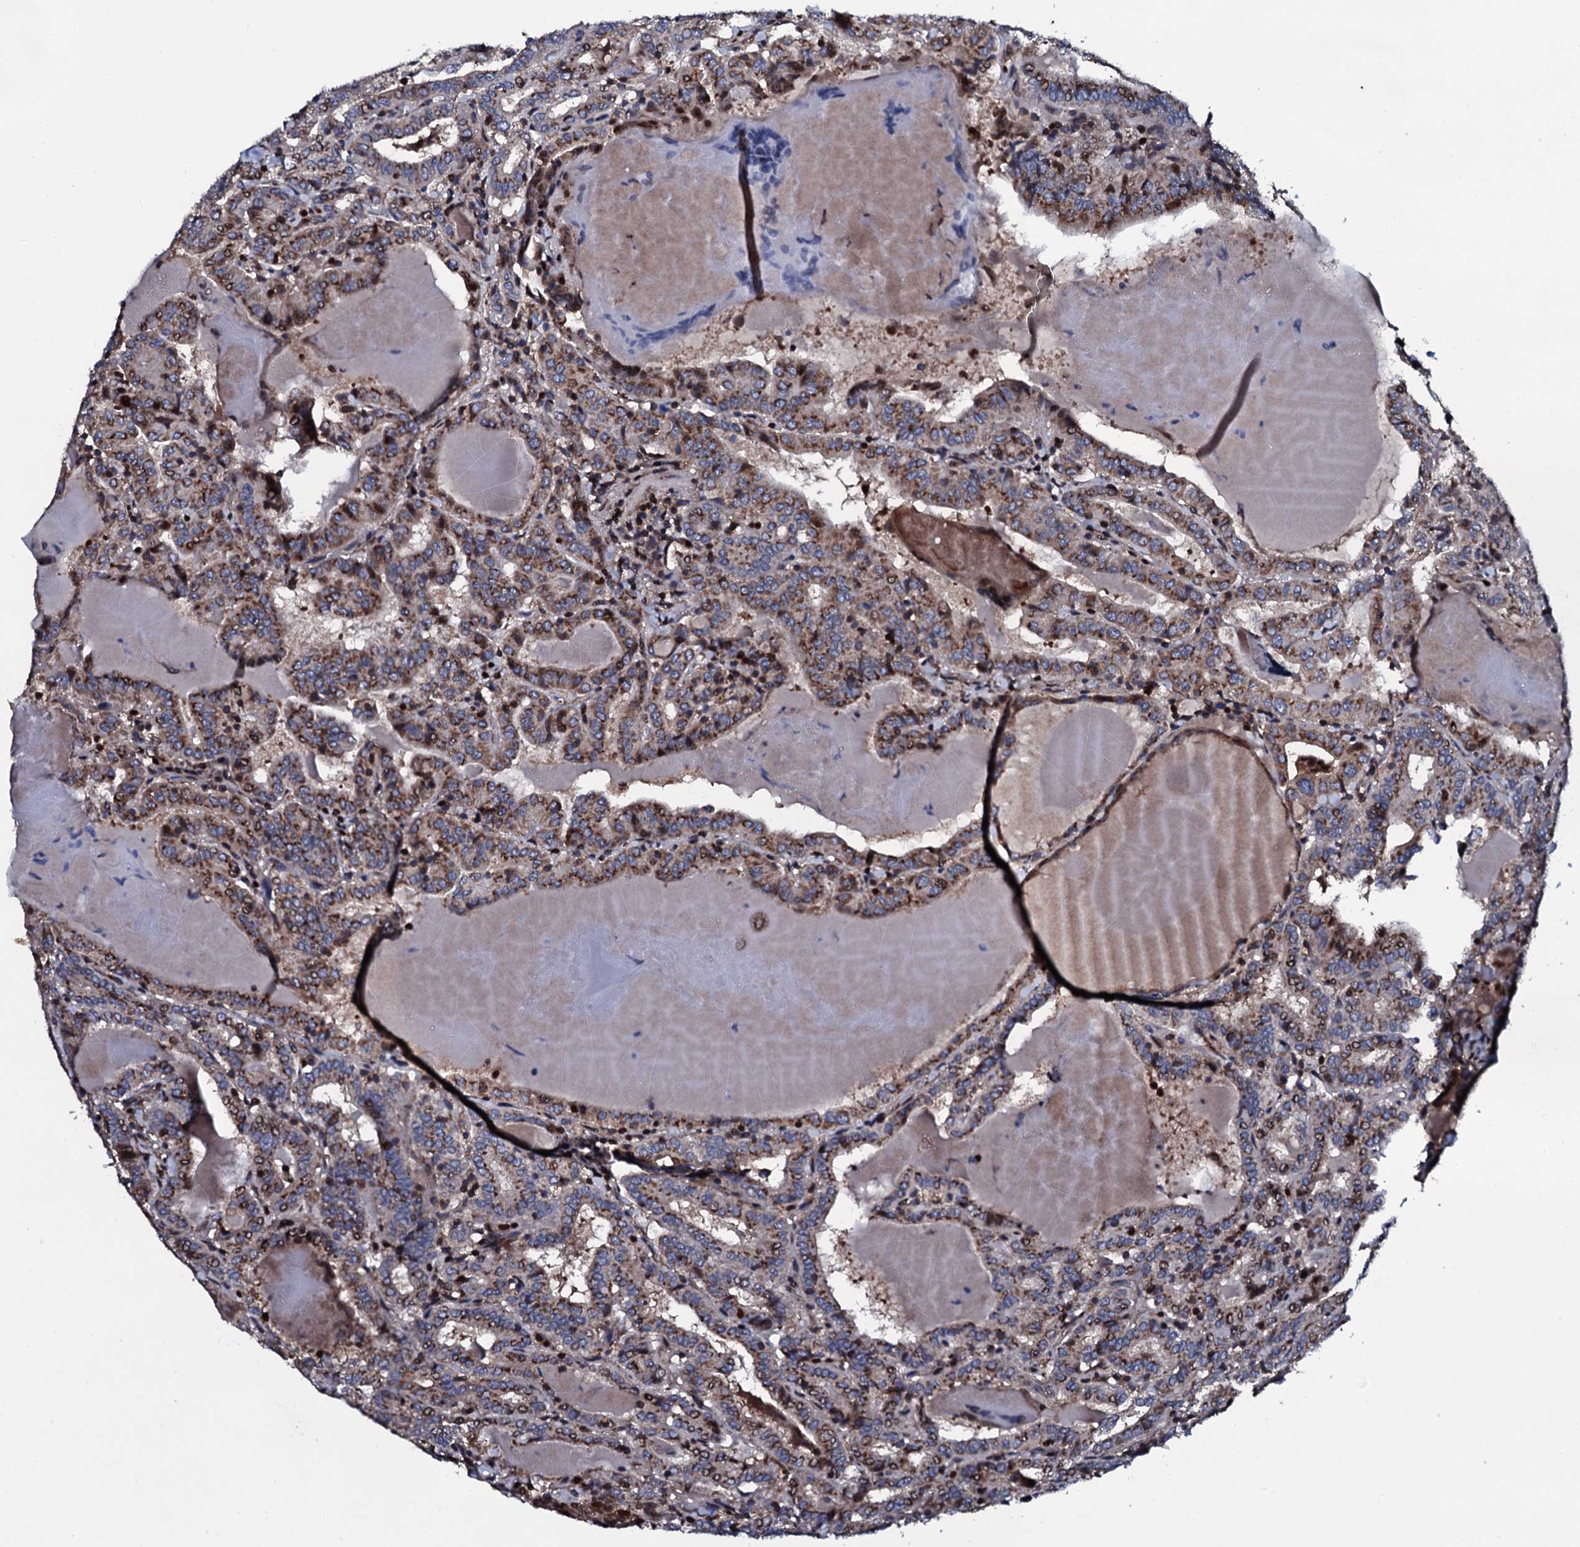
{"staining": {"intensity": "moderate", "quantity": "25%-75%", "location": "cytoplasmic/membranous"}, "tissue": "thyroid cancer", "cell_type": "Tumor cells", "image_type": "cancer", "snomed": [{"axis": "morphology", "description": "Papillary adenocarcinoma, NOS"}, {"axis": "topography", "description": "Thyroid gland"}], "caption": "This histopathology image demonstrates IHC staining of human thyroid cancer (papillary adenocarcinoma), with medium moderate cytoplasmic/membranous positivity in about 25%-75% of tumor cells.", "gene": "PLET1", "patient": {"sex": "female", "age": 72}}